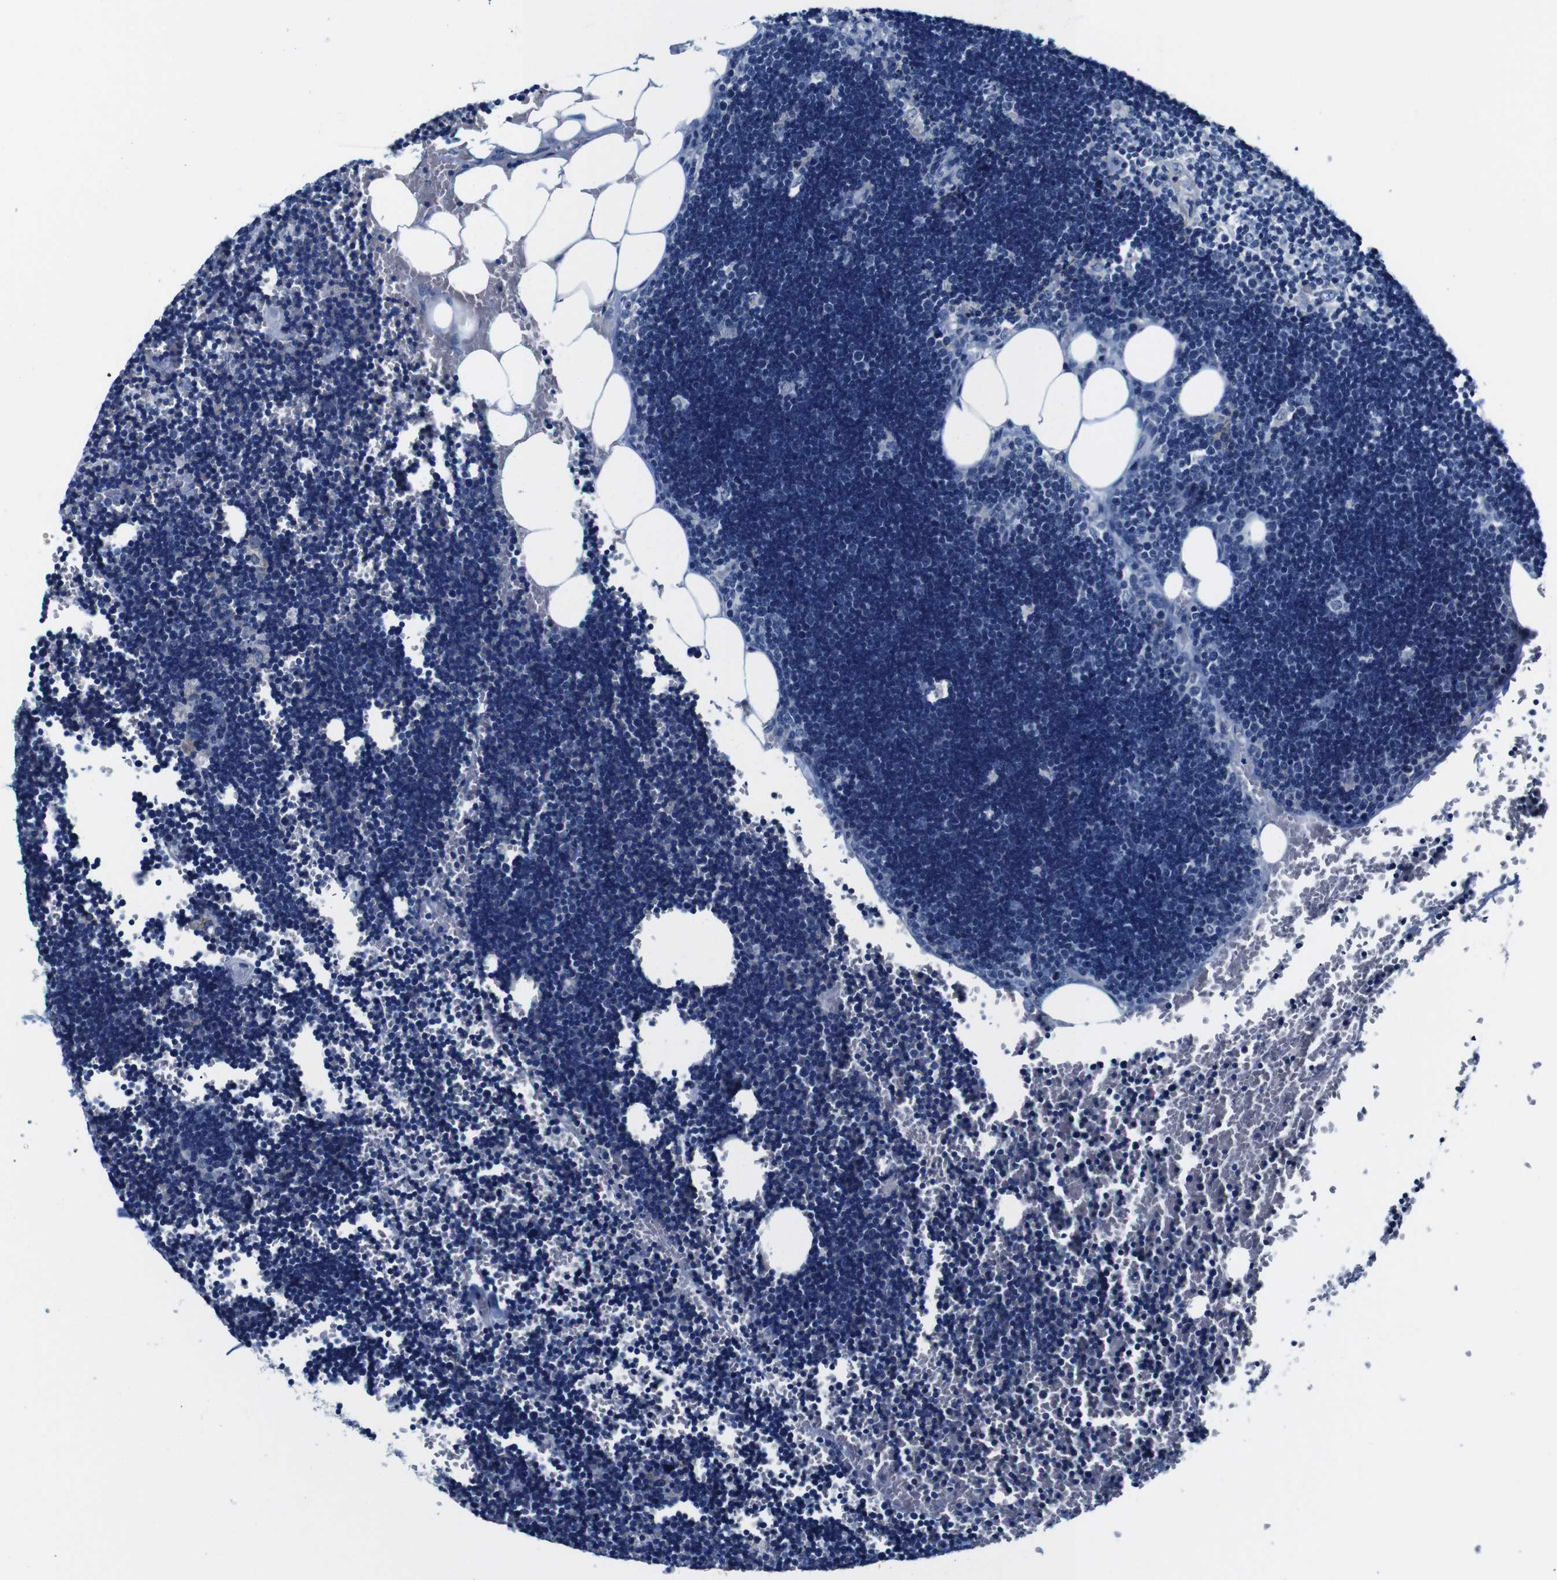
{"staining": {"intensity": "negative", "quantity": "none", "location": "none"}, "tissue": "lymph node", "cell_type": "Germinal center cells", "image_type": "normal", "snomed": [{"axis": "morphology", "description": "Normal tissue, NOS"}, {"axis": "topography", "description": "Lymph node"}], "caption": "An IHC image of normal lymph node is shown. There is no staining in germinal center cells of lymph node. (DAB IHC with hematoxylin counter stain).", "gene": "SNX19", "patient": {"sex": "male", "age": 33}}